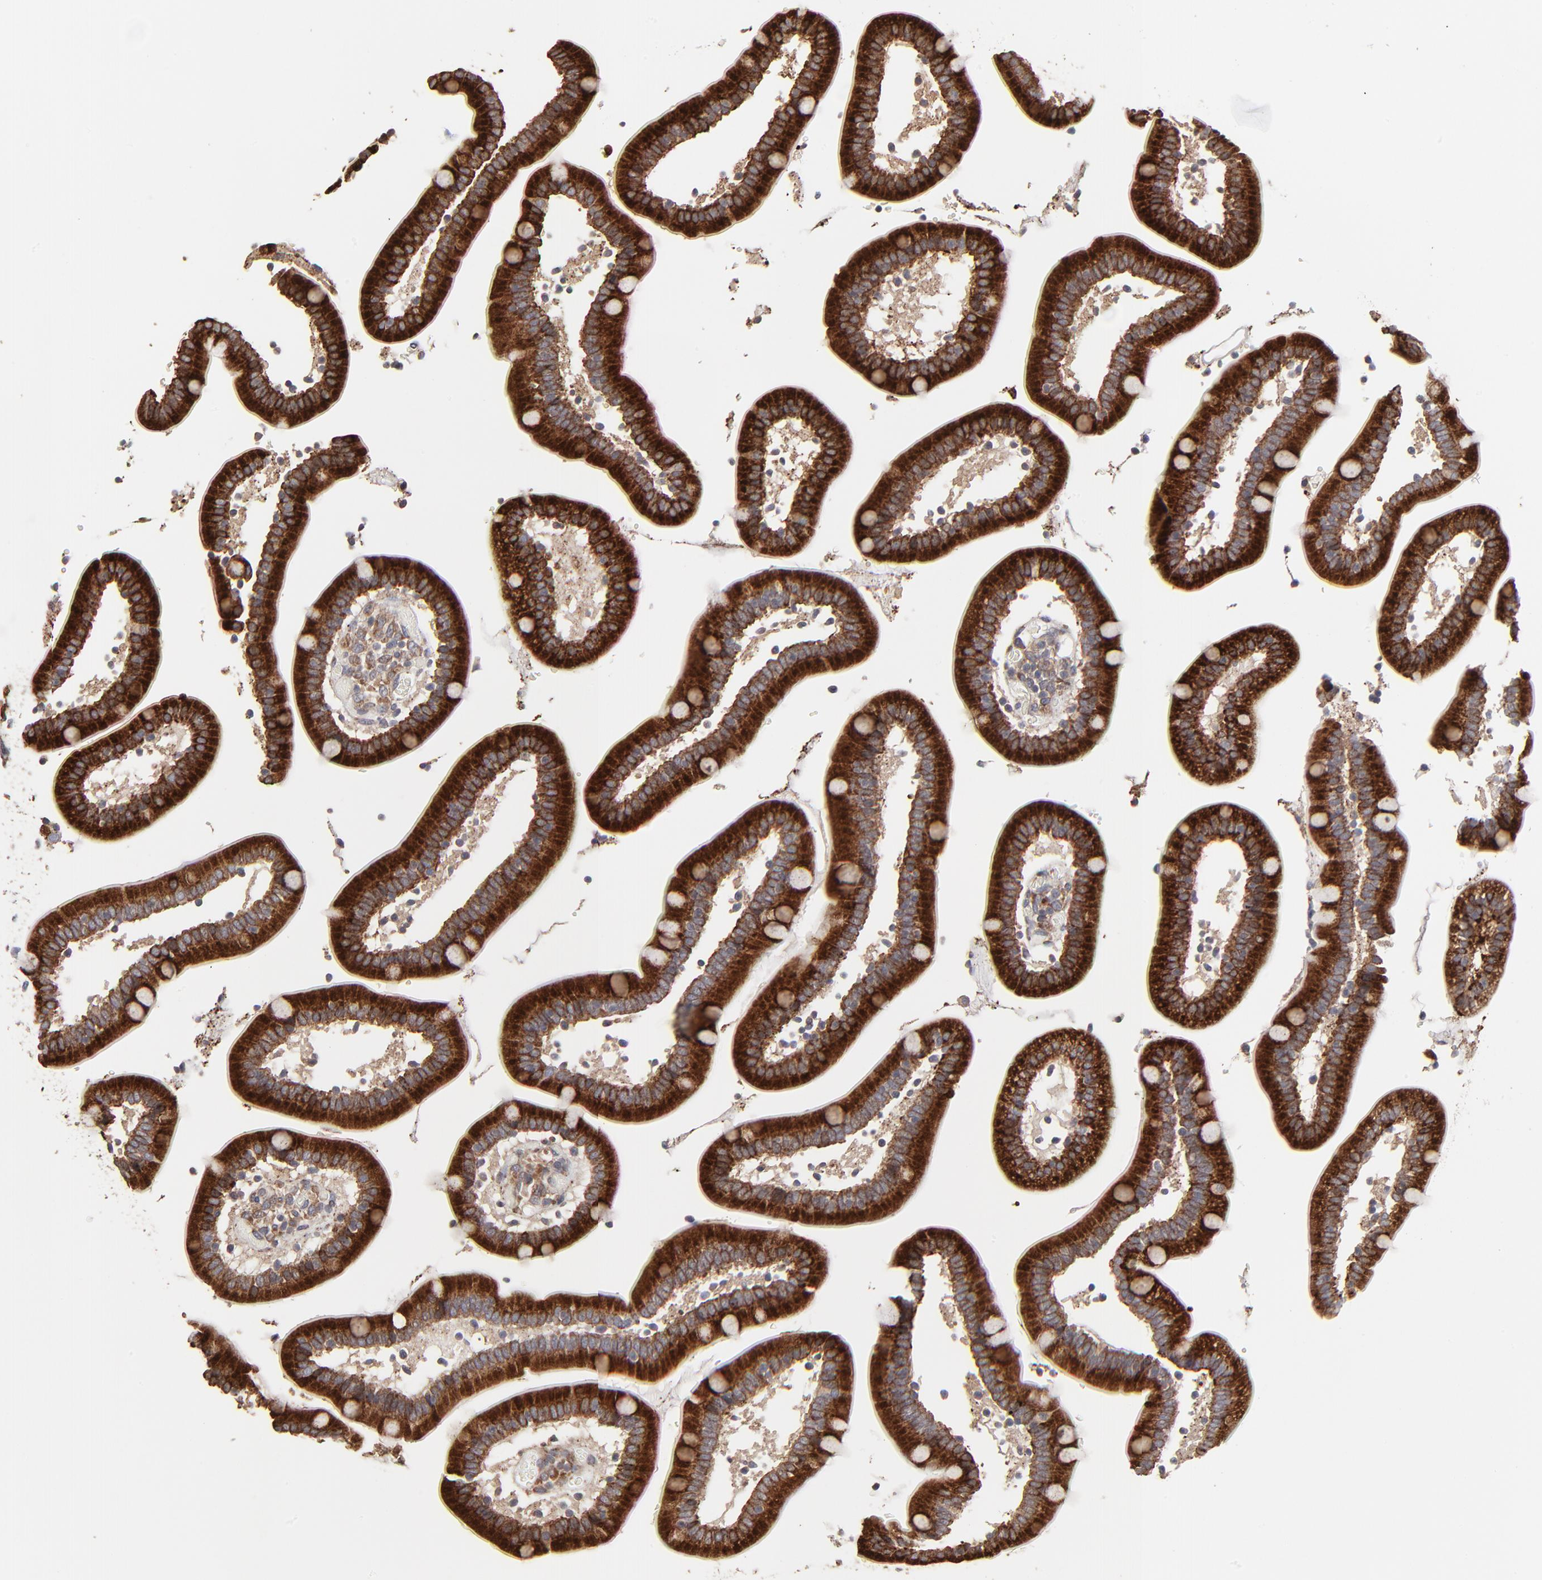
{"staining": {"intensity": "strong", "quantity": ">75%", "location": "cytoplasmic/membranous"}, "tissue": "duodenum", "cell_type": "Glandular cells", "image_type": "normal", "snomed": [{"axis": "morphology", "description": "Normal tissue, NOS"}, {"axis": "topography", "description": "Duodenum"}], "caption": "Immunohistochemical staining of unremarkable duodenum reveals strong cytoplasmic/membranous protein expression in approximately >75% of glandular cells.", "gene": "ELP2", "patient": {"sex": "male", "age": 66}}